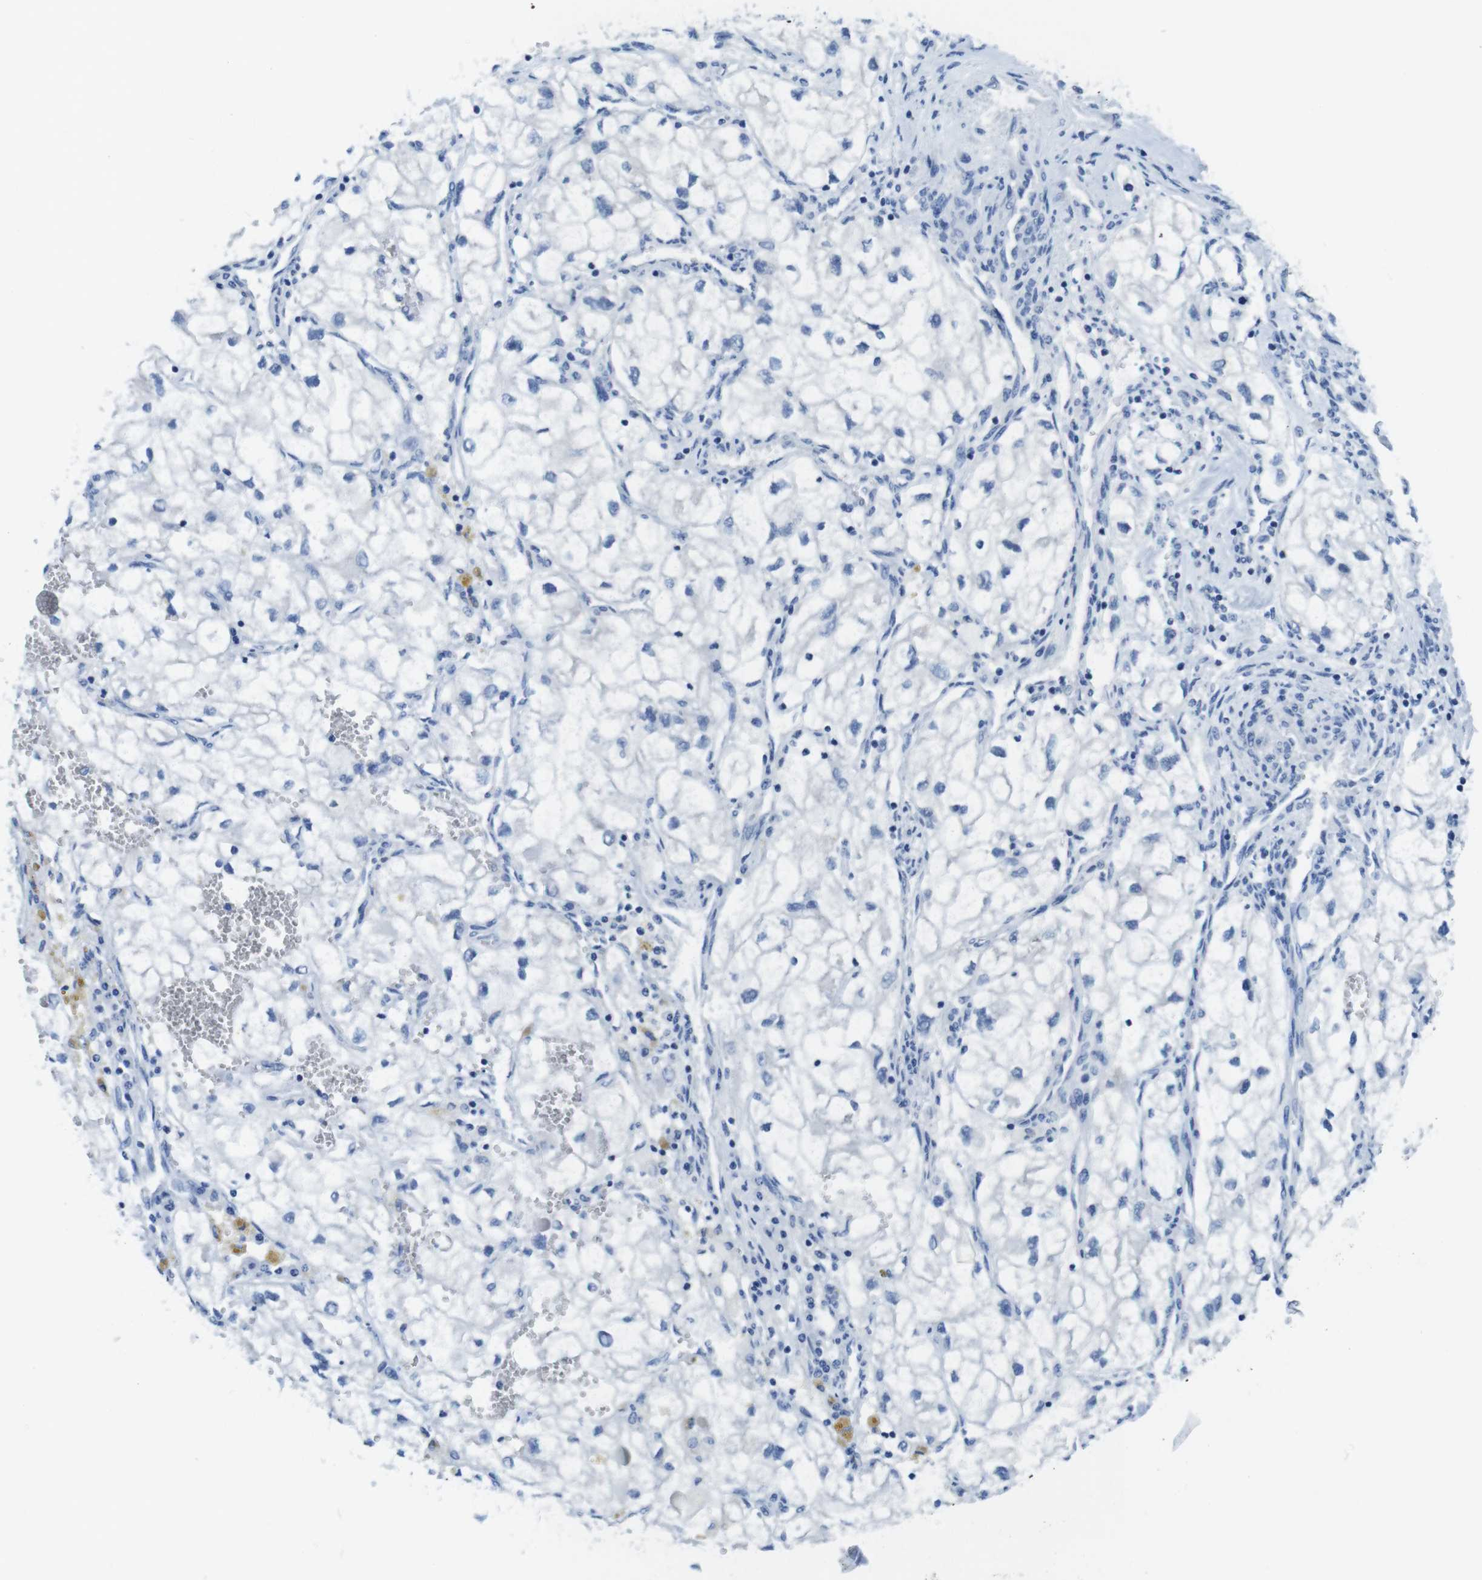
{"staining": {"intensity": "negative", "quantity": "none", "location": "none"}, "tissue": "renal cancer", "cell_type": "Tumor cells", "image_type": "cancer", "snomed": [{"axis": "morphology", "description": "Adenocarcinoma, NOS"}, {"axis": "topography", "description": "Kidney"}], "caption": "IHC micrograph of neoplastic tissue: human renal cancer stained with DAB demonstrates no significant protein positivity in tumor cells. (DAB (3,3'-diaminobenzidine) IHC, high magnification).", "gene": "ASIC5", "patient": {"sex": "female", "age": 70}}